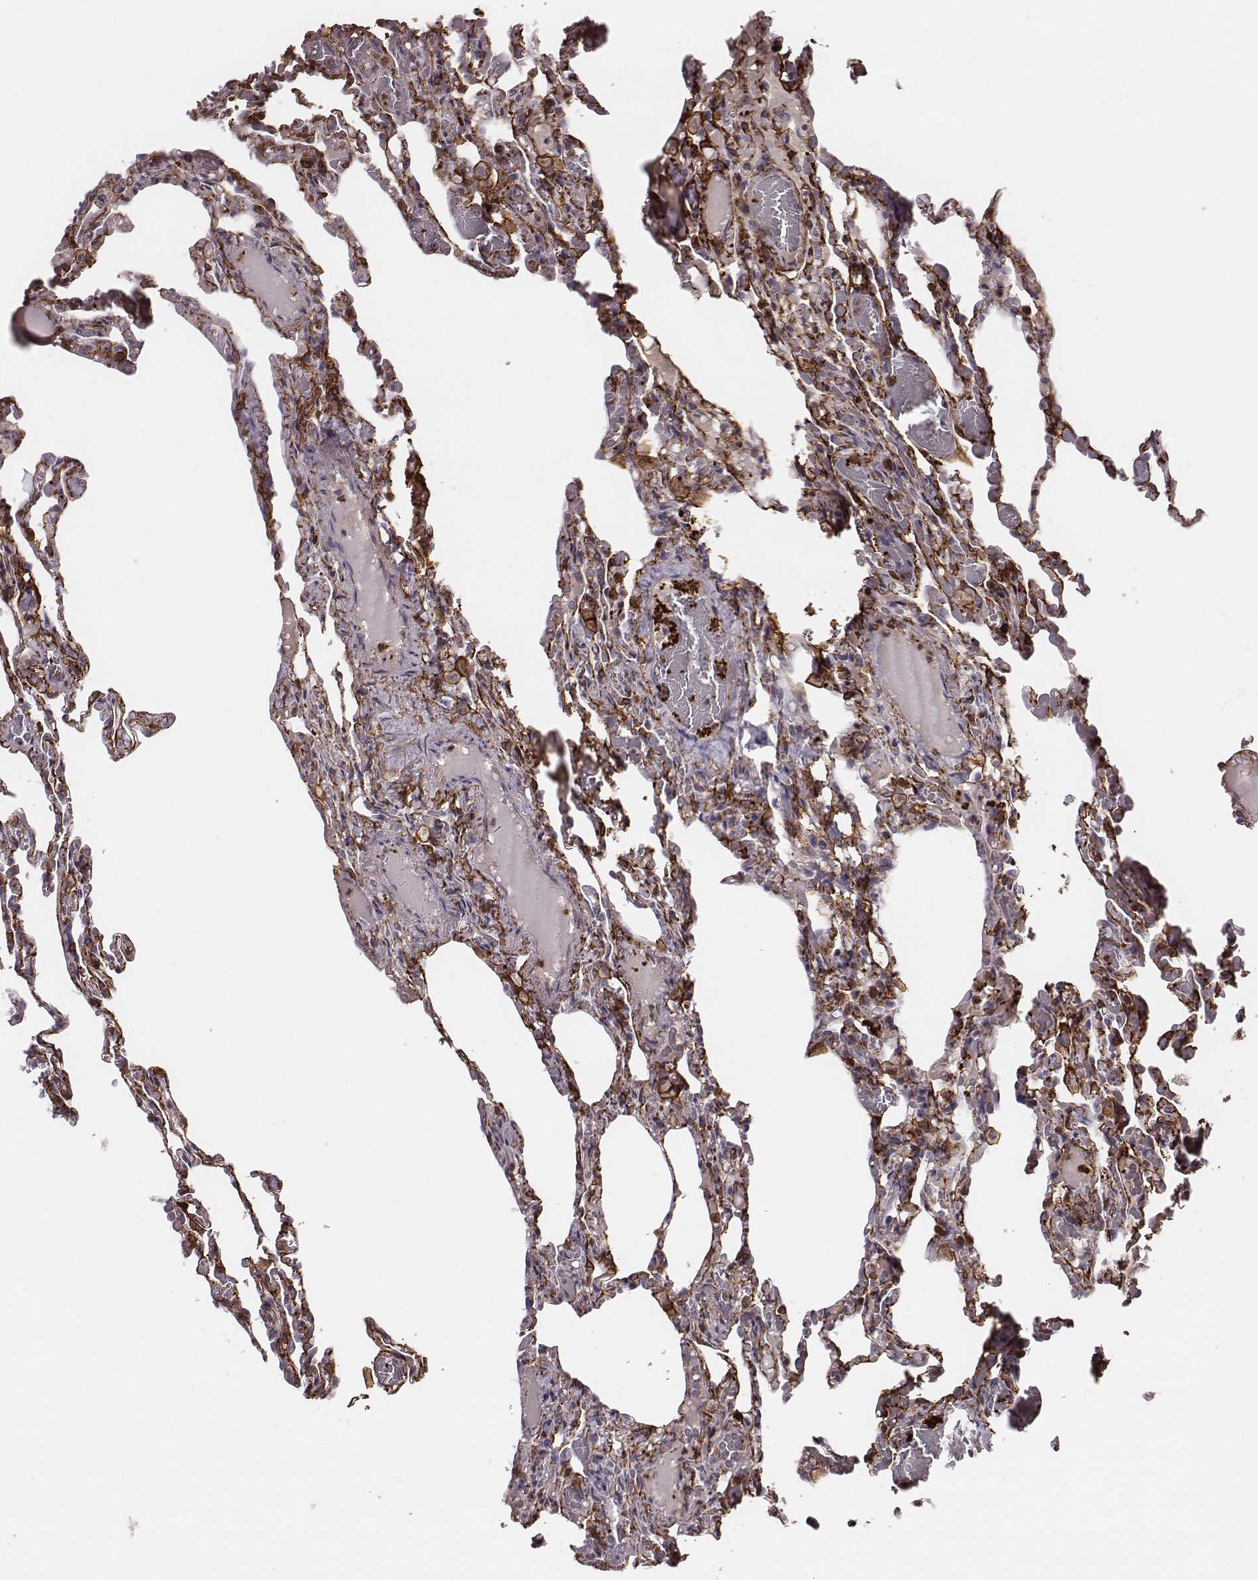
{"staining": {"intensity": "negative", "quantity": "none", "location": "none"}, "tissue": "lung", "cell_type": "Alveolar cells", "image_type": "normal", "snomed": [{"axis": "morphology", "description": "Normal tissue, NOS"}, {"axis": "topography", "description": "Lung"}], "caption": "Alveolar cells are negative for brown protein staining in unremarkable lung. The staining was performed using DAB to visualize the protein expression in brown, while the nuclei were stained in blue with hematoxylin (Magnification: 20x).", "gene": "ZYX", "patient": {"sex": "female", "age": 43}}